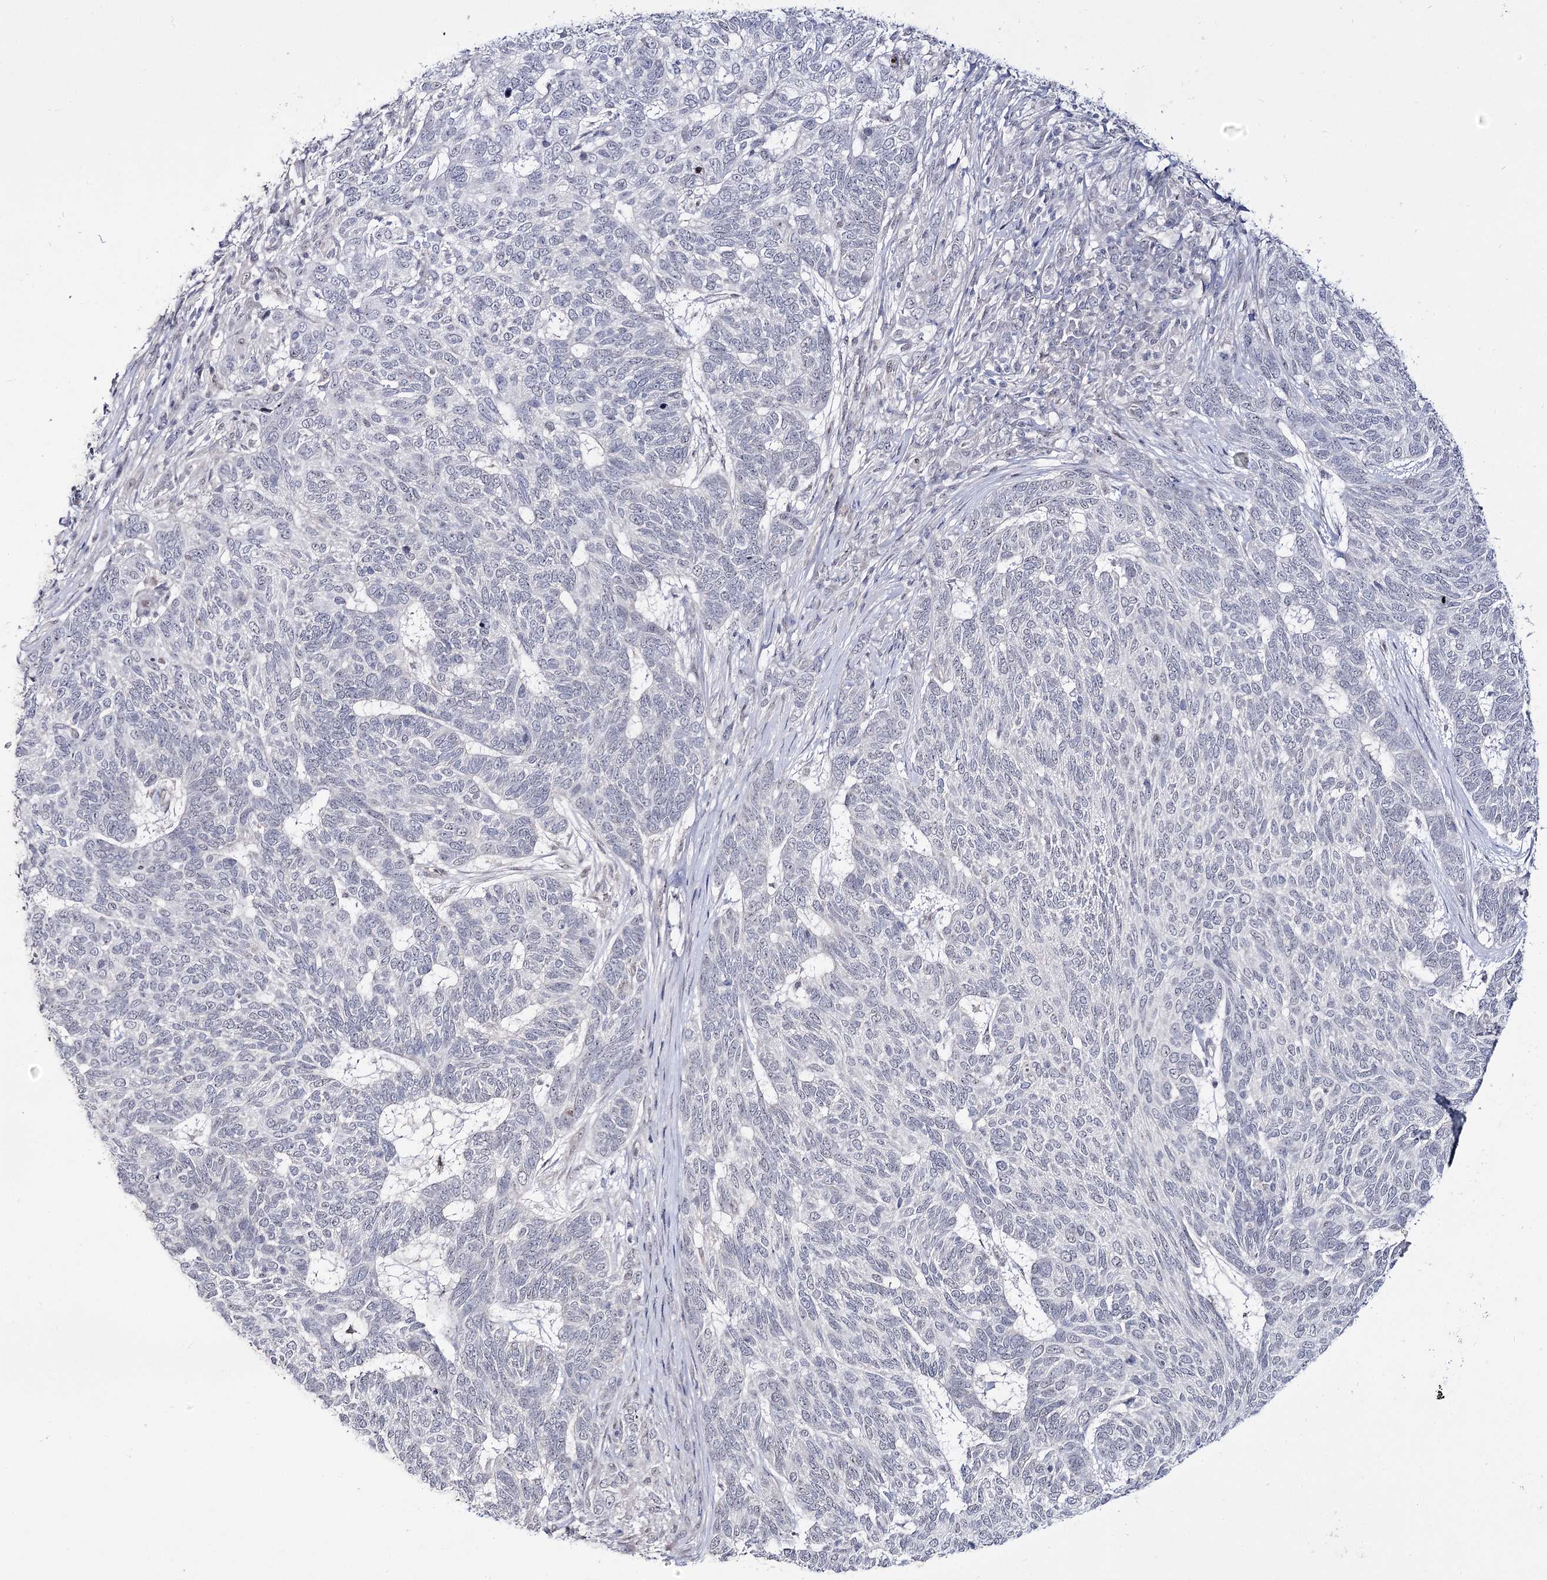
{"staining": {"intensity": "negative", "quantity": "none", "location": "none"}, "tissue": "skin cancer", "cell_type": "Tumor cells", "image_type": "cancer", "snomed": [{"axis": "morphology", "description": "Basal cell carcinoma"}, {"axis": "topography", "description": "Skin"}], "caption": "This is an IHC micrograph of skin cancer. There is no expression in tumor cells.", "gene": "RRP9", "patient": {"sex": "female", "age": 65}}